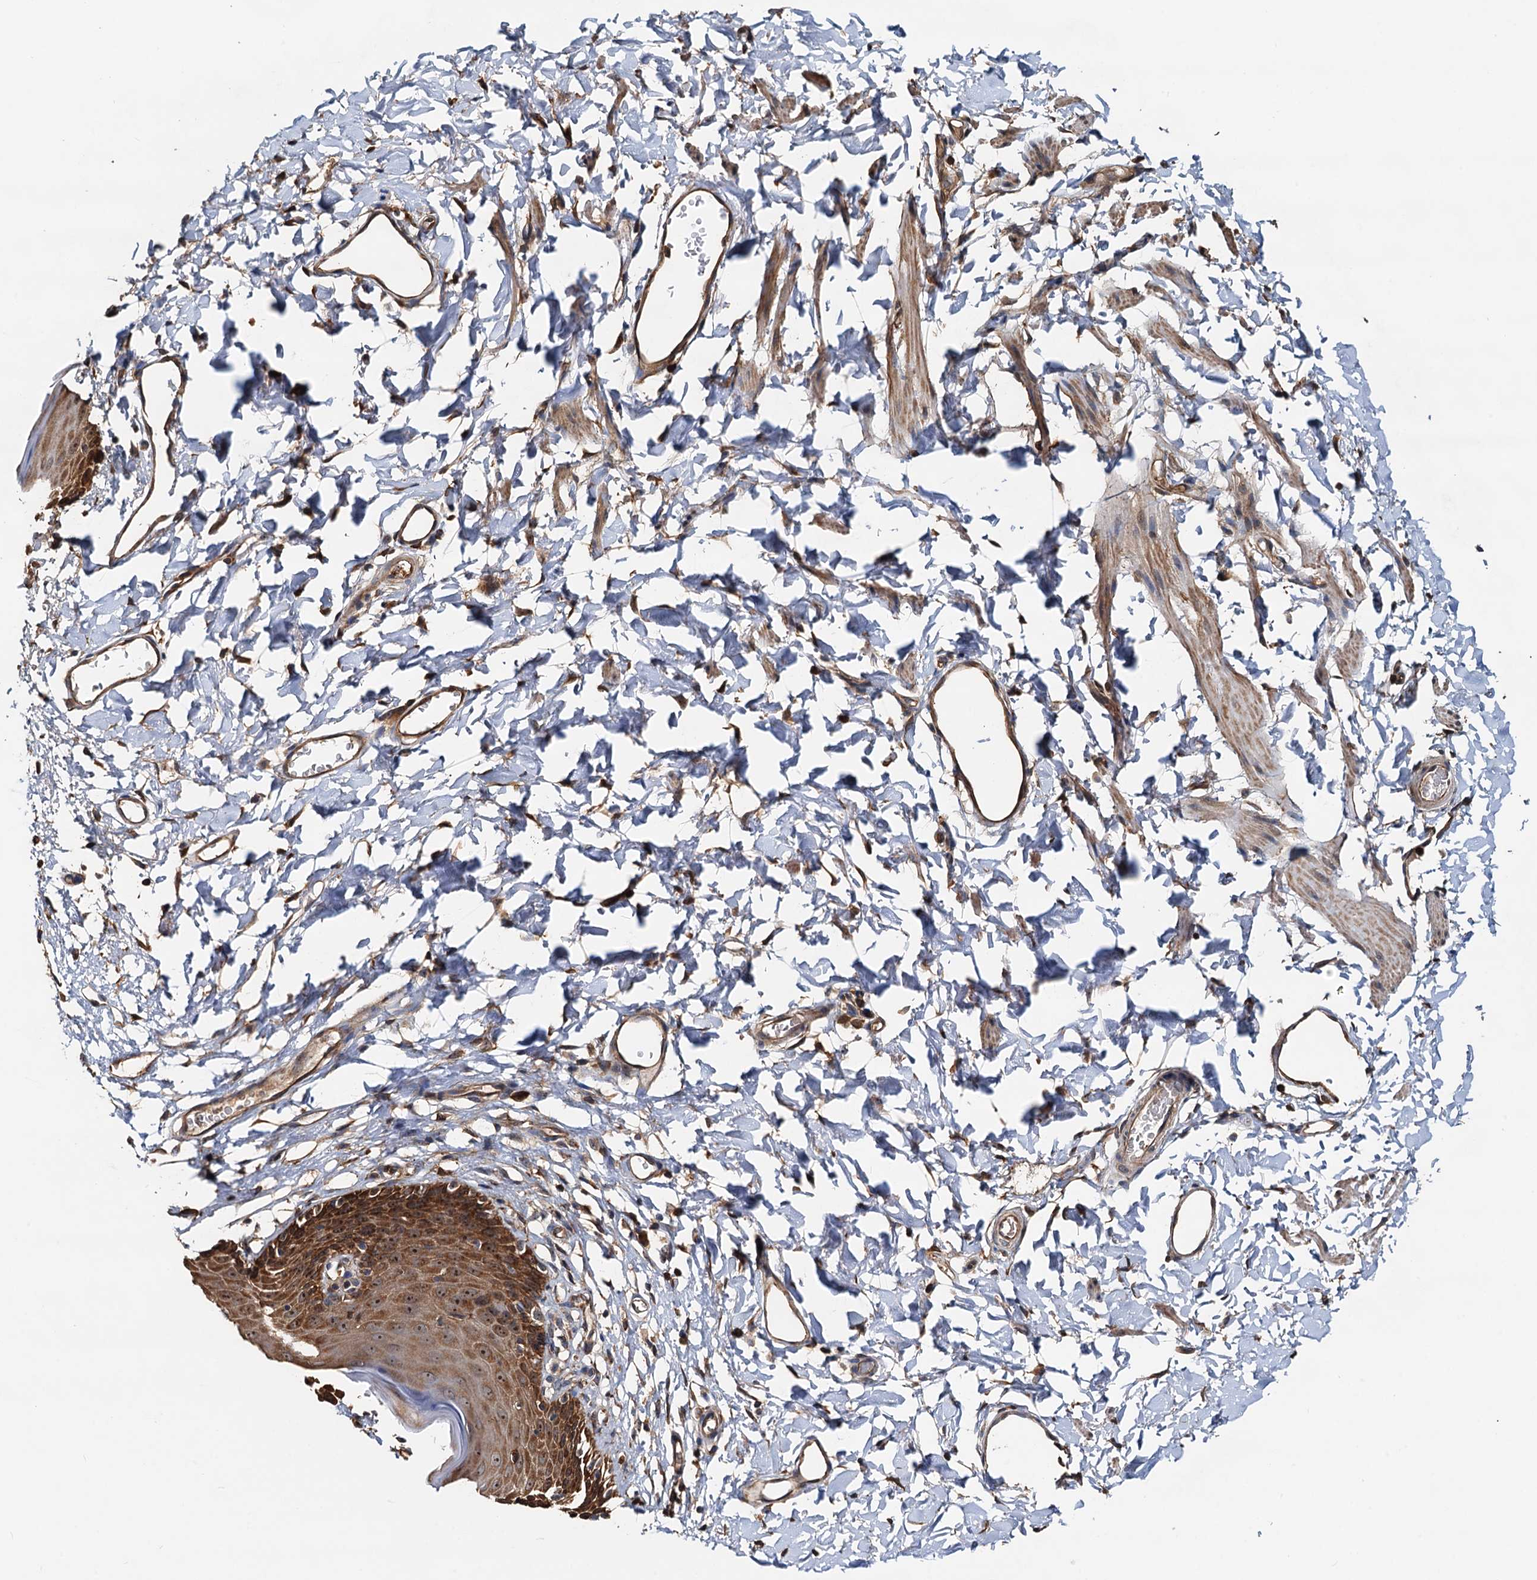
{"staining": {"intensity": "strong", "quantity": ">75%", "location": "cytoplasmic/membranous"}, "tissue": "skin", "cell_type": "Epidermal cells", "image_type": "normal", "snomed": [{"axis": "morphology", "description": "Normal tissue, NOS"}, {"axis": "topography", "description": "Vulva"}], "caption": "A high amount of strong cytoplasmic/membranous positivity is identified in about >75% of epidermal cells in benign skin.", "gene": "USP6NL", "patient": {"sex": "female", "age": 68}}